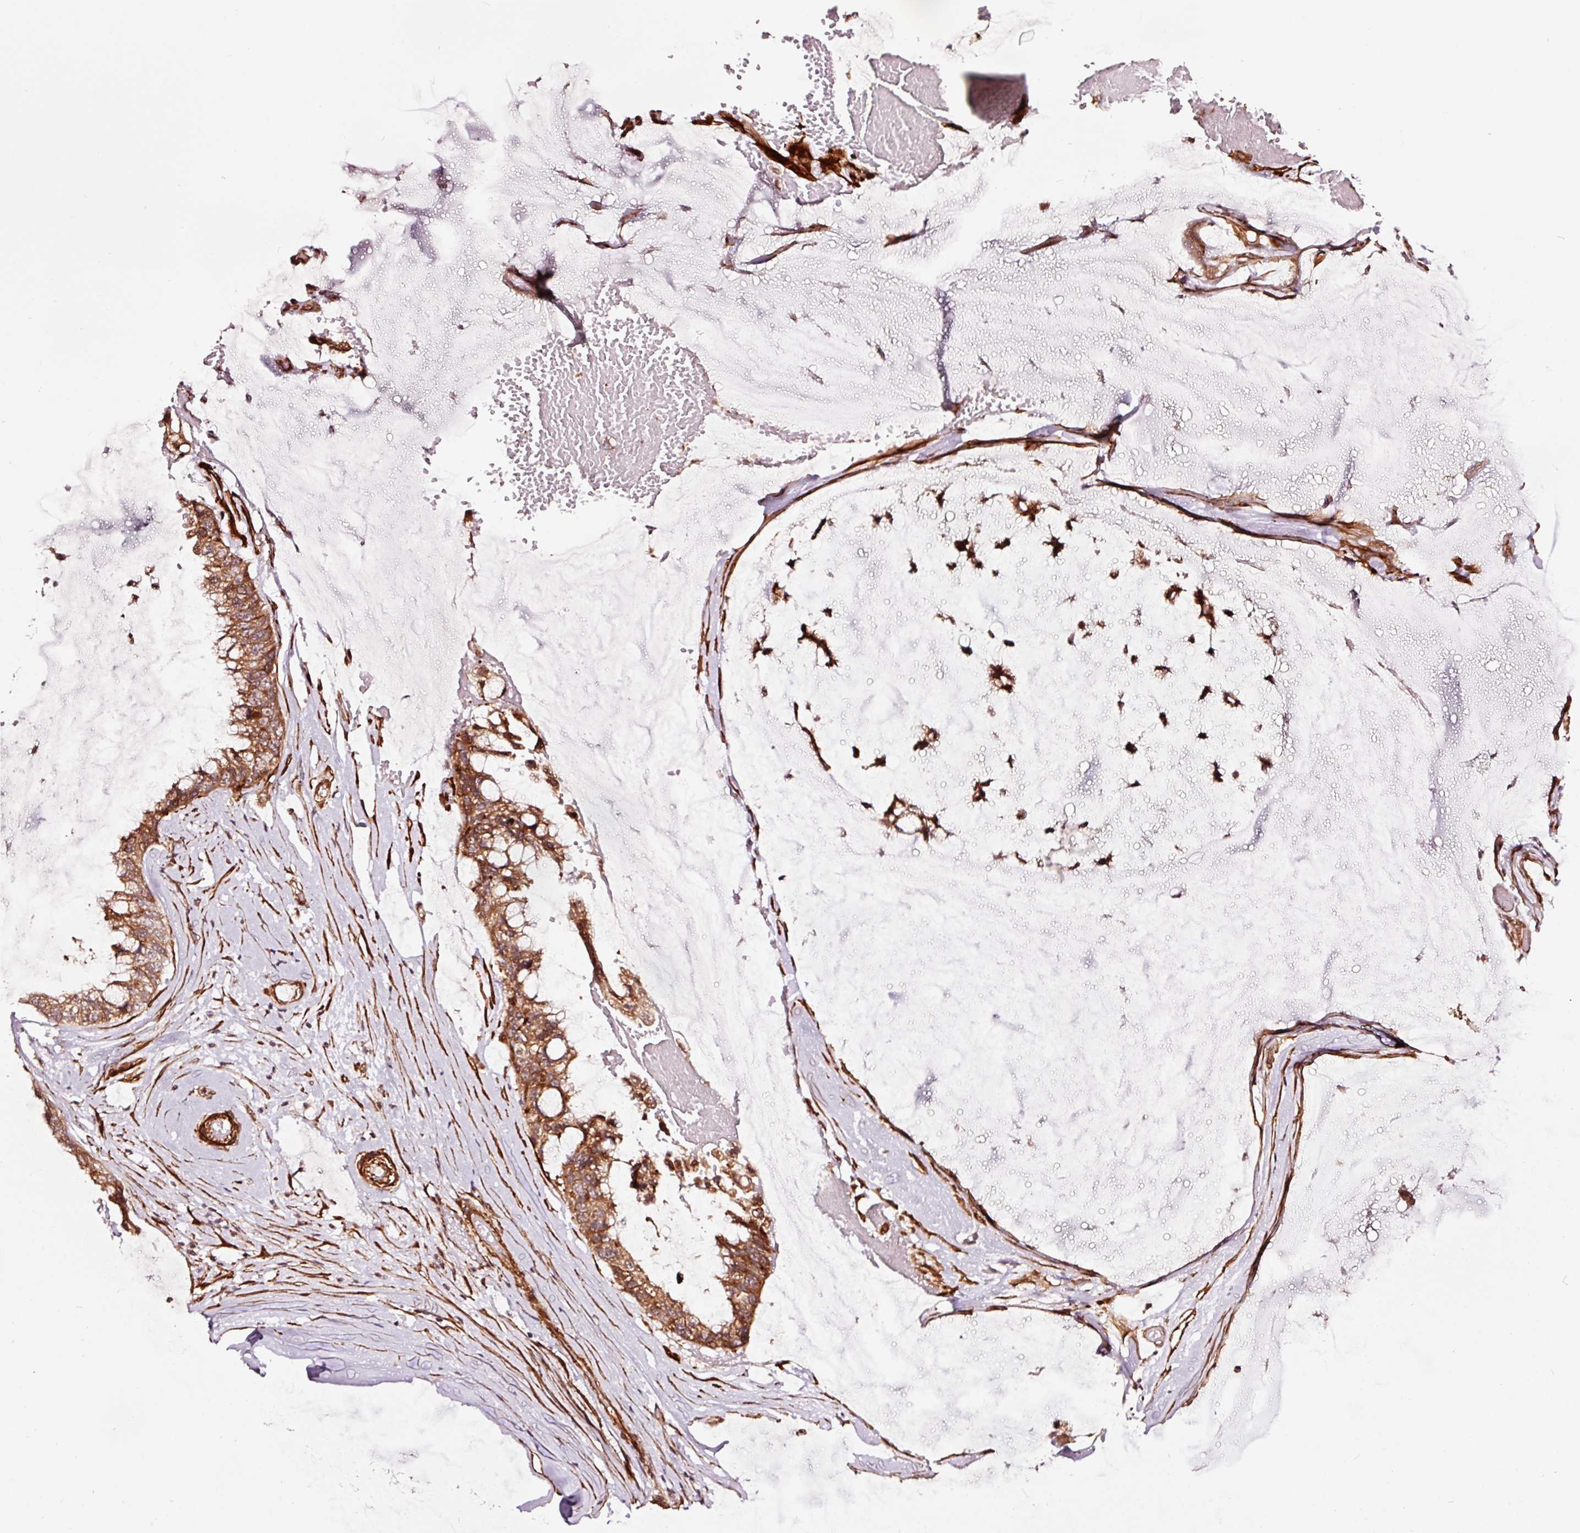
{"staining": {"intensity": "moderate", "quantity": ">75%", "location": "cytoplasmic/membranous"}, "tissue": "ovarian cancer", "cell_type": "Tumor cells", "image_type": "cancer", "snomed": [{"axis": "morphology", "description": "Cystadenocarcinoma, mucinous, NOS"}, {"axis": "topography", "description": "Ovary"}], "caption": "Human ovarian cancer stained with a brown dye displays moderate cytoplasmic/membranous positive positivity in approximately >75% of tumor cells.", "gene": "TPM1", "patient": {"sex": "female", "age": 39}}